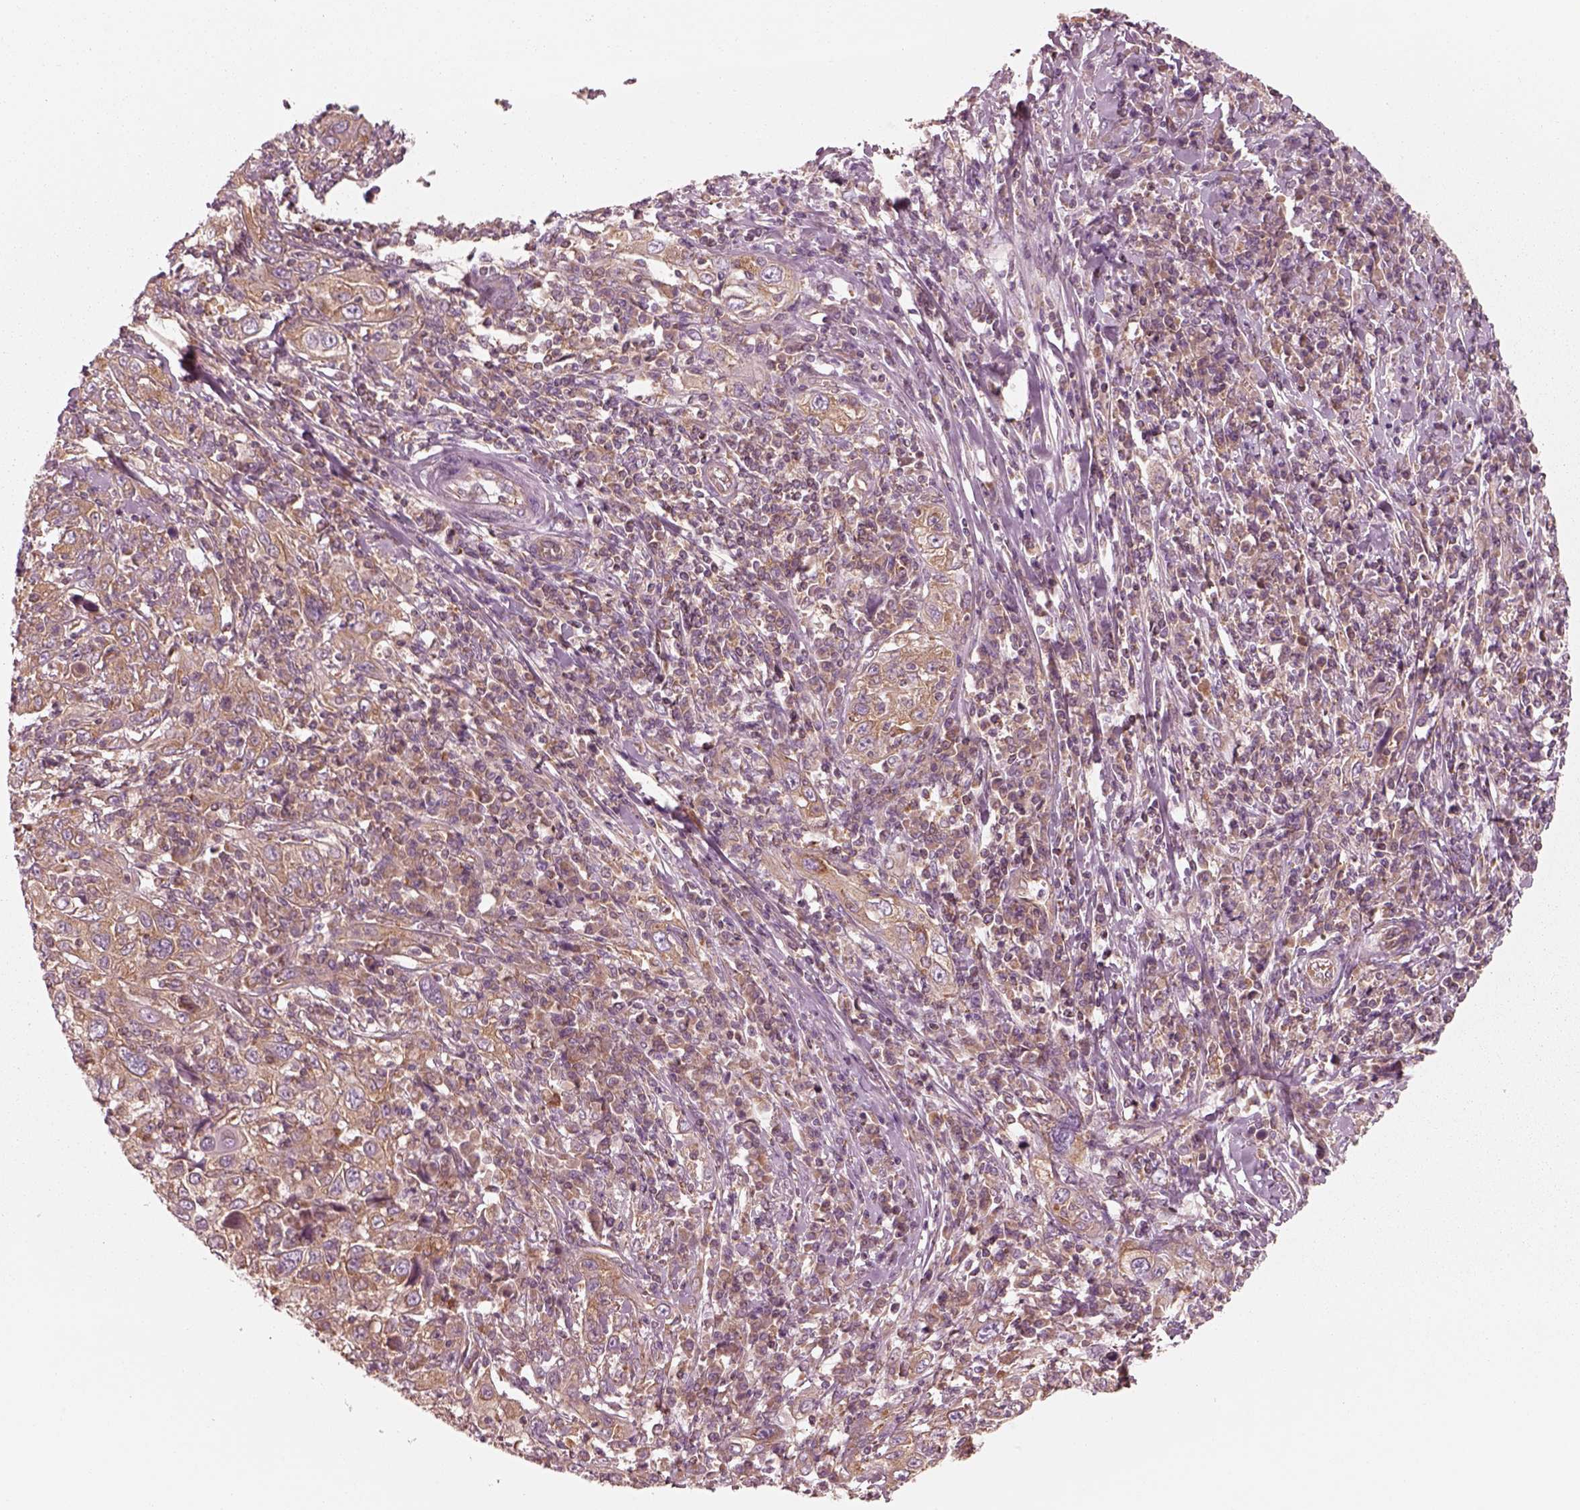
{"staining": {"intensity": "moderate", "quantity": ">75%", "location": "cytoplasmic/membranous"}, "tissue": "cervical cancer", "cell_type": "Tumor cells", "image_type": "cancer", "snomed": [{"axis": "morphology", "description": "Squamous cell carcinoma, NOS"}, {"axis": "topography", "description": "Cervix"}], "caption": "This micrograph displays immunohistochemistry staining of cervical cancer, with medium moderate cytoplasmic/membranous expression in about >75% of tumor cells.", "gene": "CNOT2", "patient": {"sex": "female", "age": 46}}